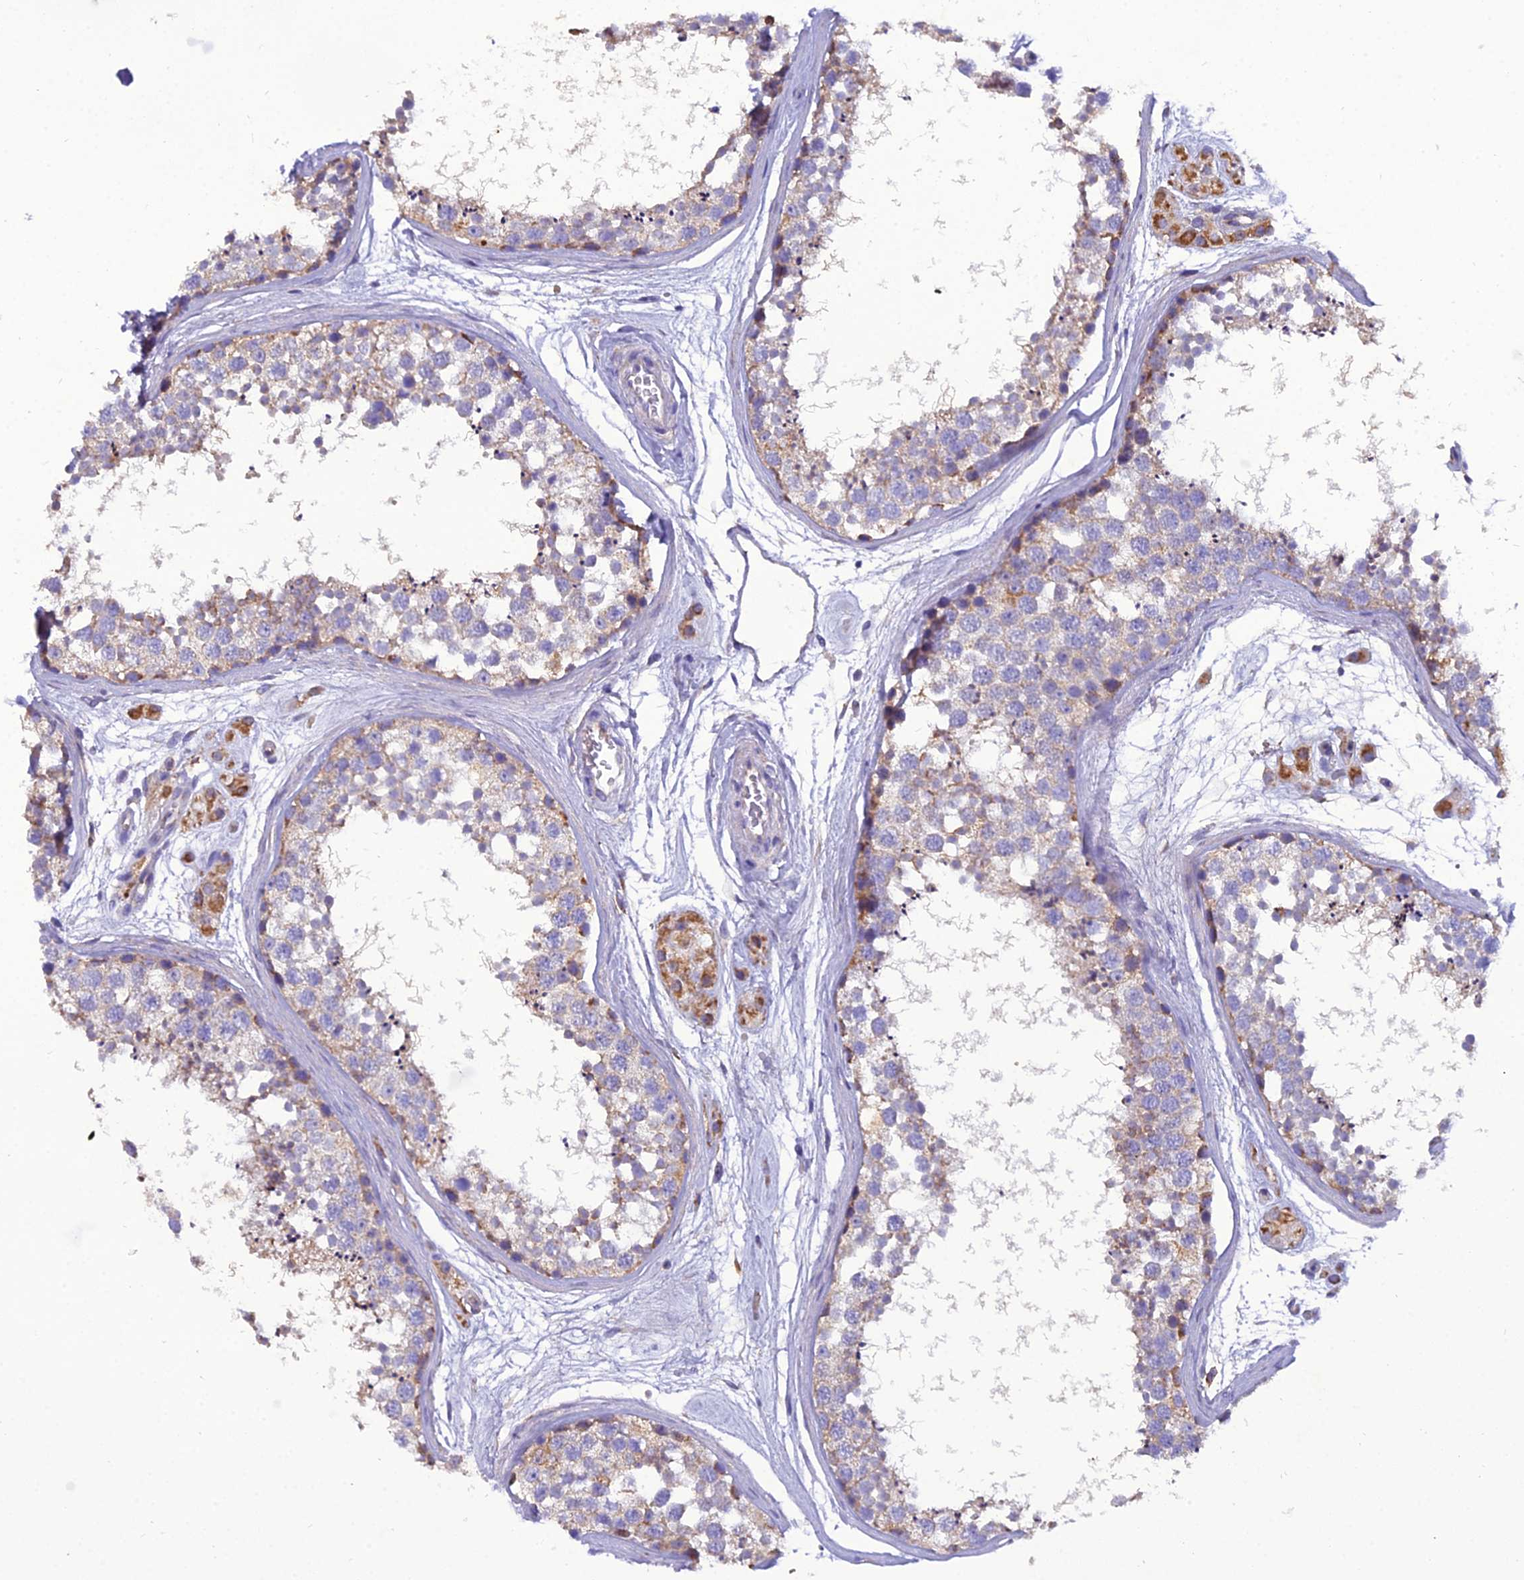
{"staining": {"intensity": "moderate", "quantity": "25%-75%", "location": "cytoplasmic/membranous"}, "tissue": "testis", "cell_type": "Cells in seminiferous ducts", "image_type": "normal", "snomed": [{"axis": "morphology", "description": "Normal tissue, NOS"}, {"axis": "topography", "description": "Testis"}], "caption": "IHC of benign testis reveals medium levels of moderate cytoplasmic/membranous staining in about 25%-75% of cells in seminiferous ducts. The protein of interest is shown in brown color, while the nuclei are stained blue.", "gene": "GPD1", "patient": {"sex": "male", "age": 56}}